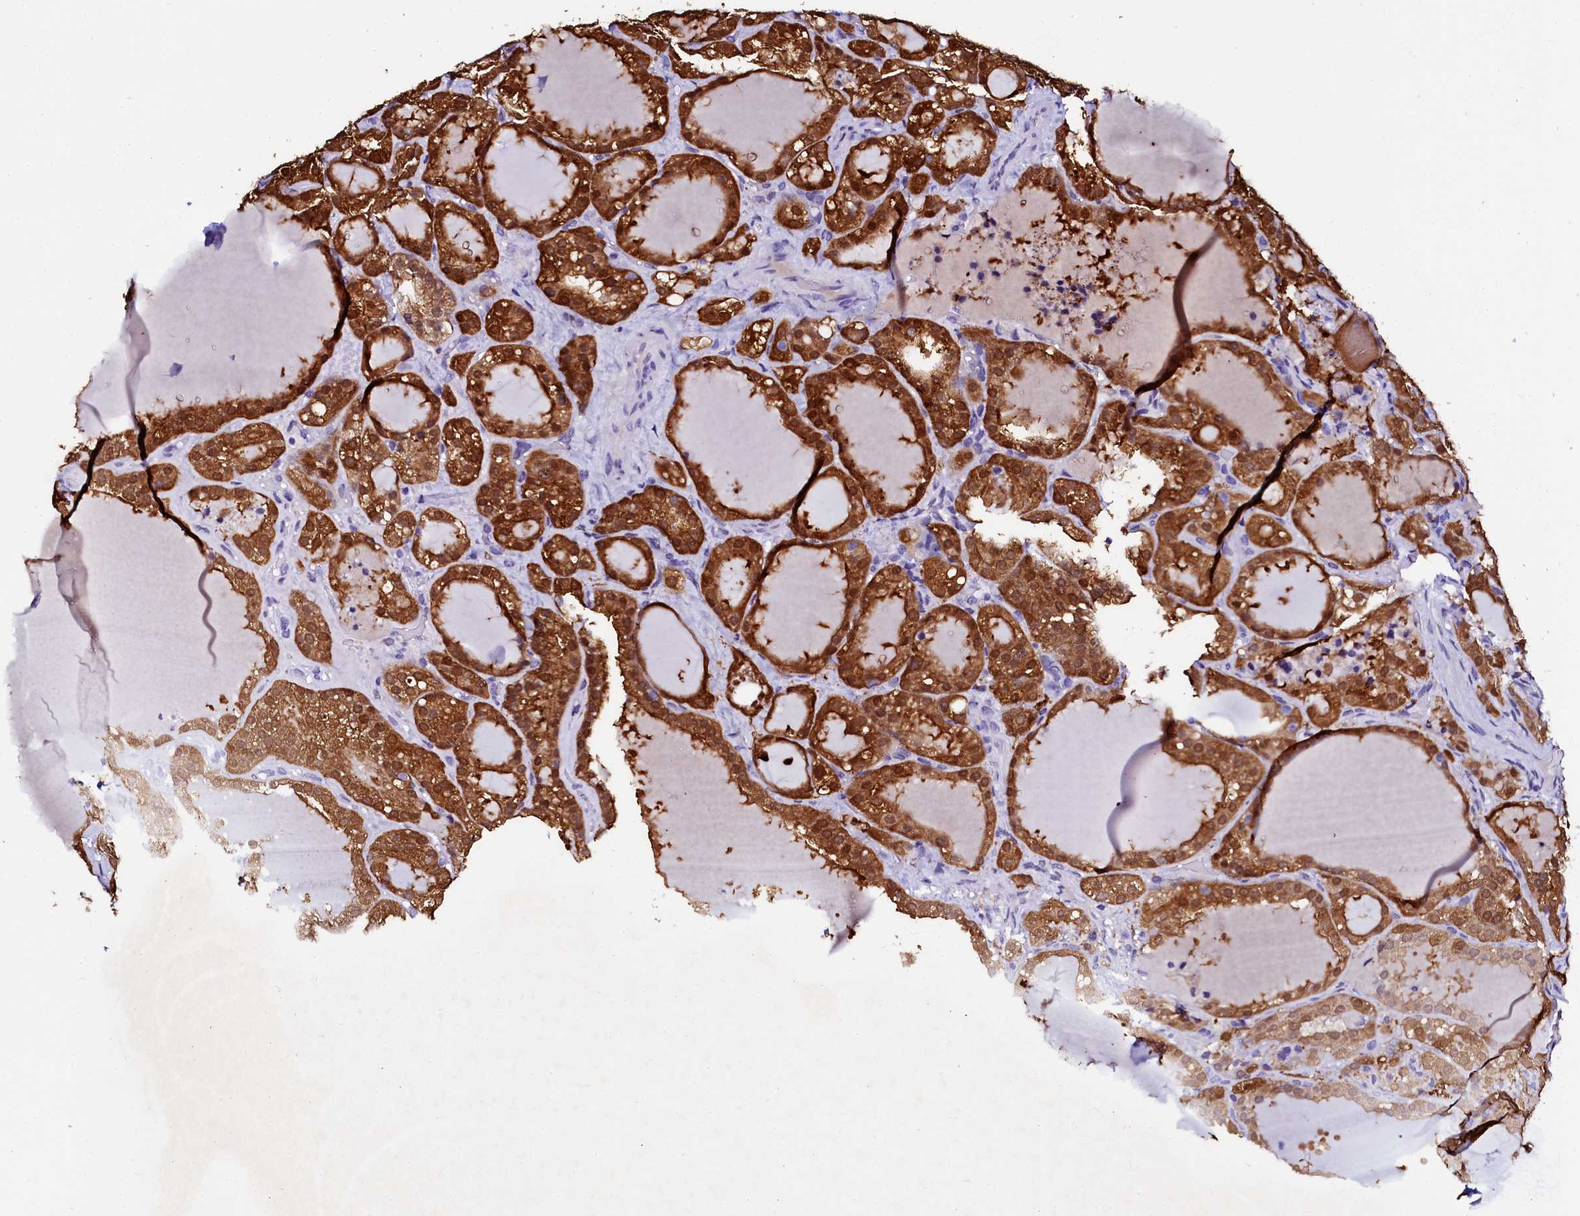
{"staining": {"intensity": "strong", "quantity": ">75%", "location": "cytoplasmic/membranous,nuclear"}, "tissue": "thyroid cancer", "cell_type": "Tumor cells", "image_type": "cancer", "snomed": [{"axis": "morphology", "description": "Papillary adenocarcinoma, NOS"}, {"axis": "topography", "description": "Thyroid gland"}], "caption": "Immunohistochemistry (IHC) (DAB (3,3'-diaminobenzidine)) staining of human thyroid papillary adenocarcinoma demonstrates strong cytoplasmic/membranous and nuclear protein positivity in about >75% of tumor cells.", "gene": "SORD", "patient": {"sex": "male", "age": 77}}